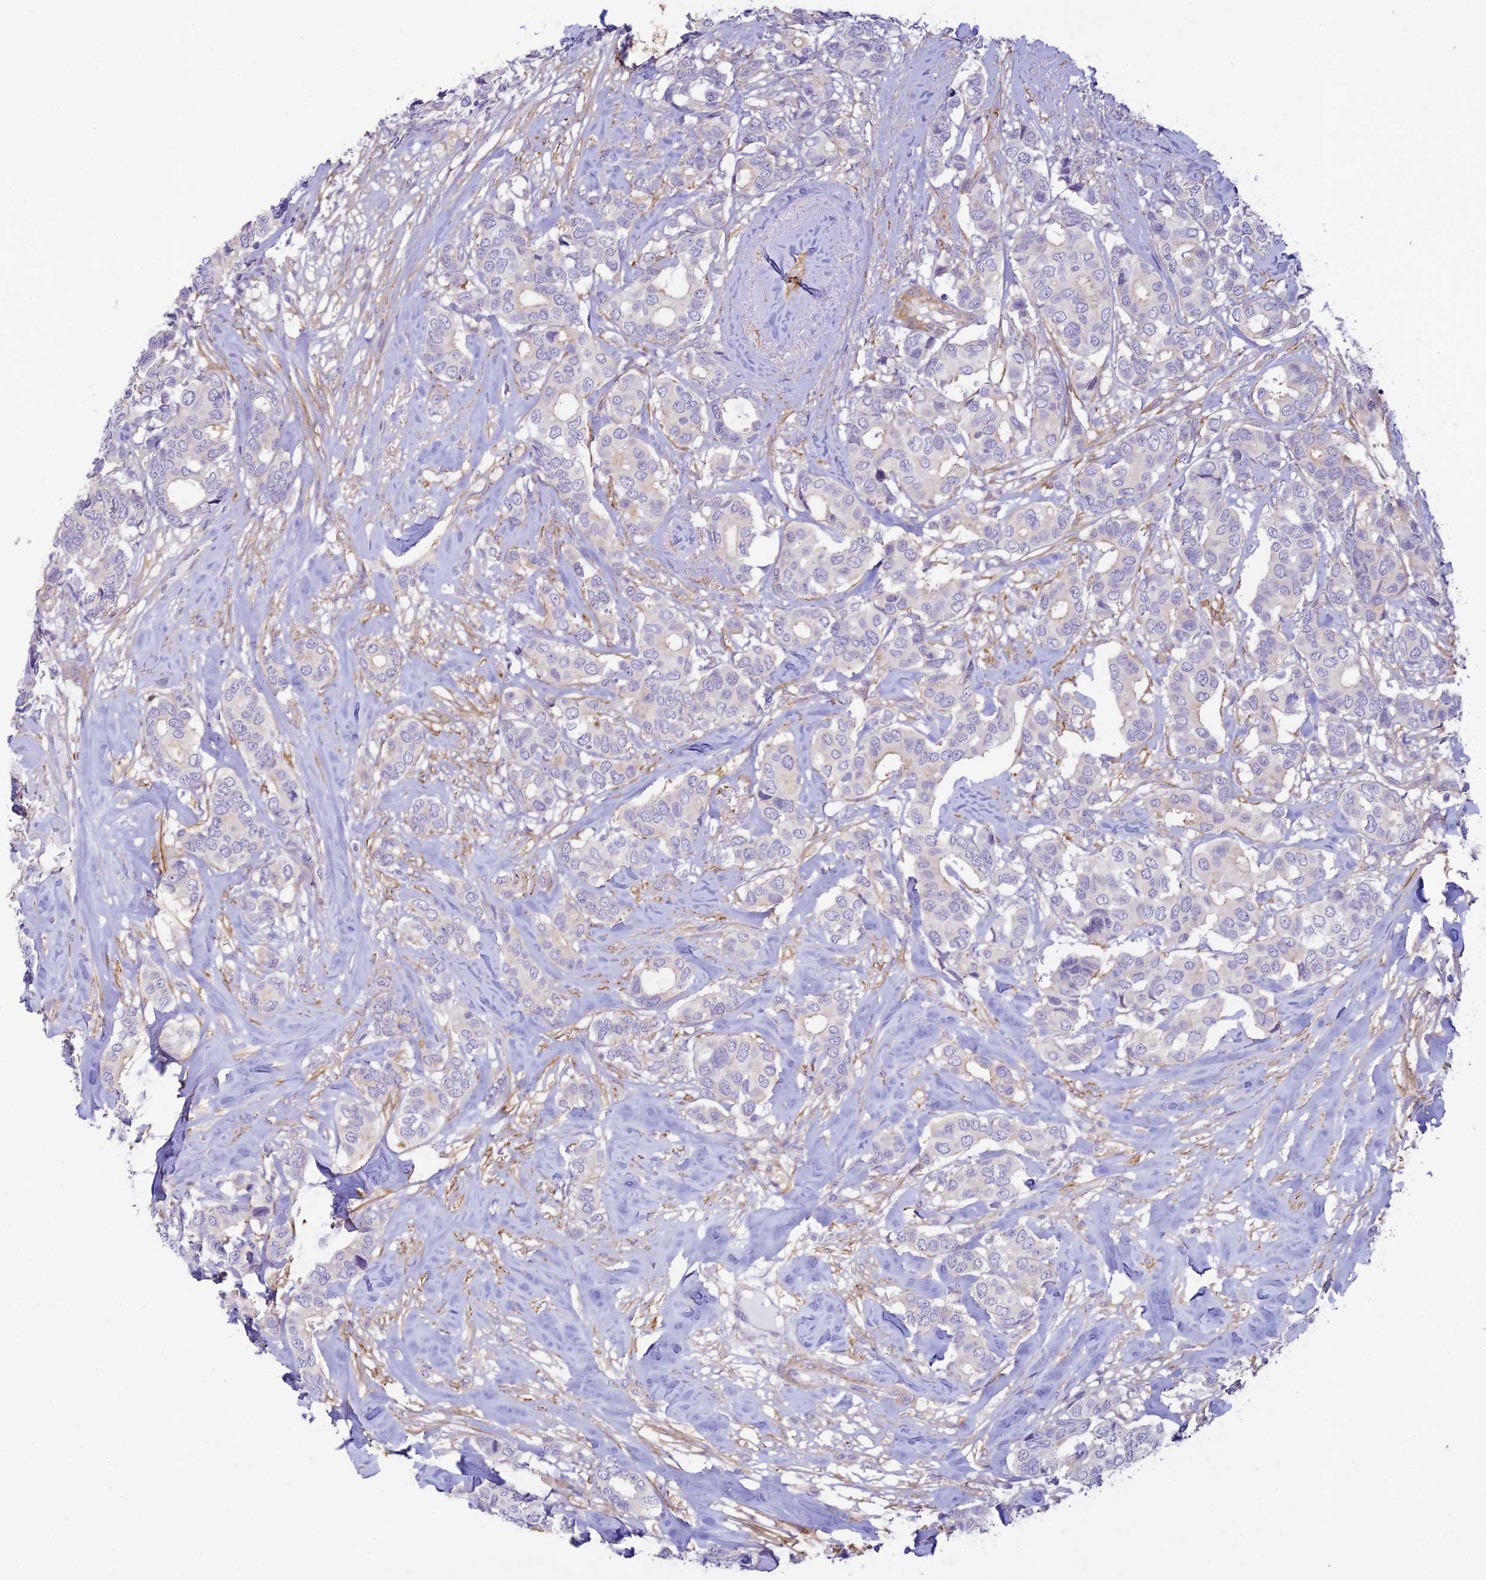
{"staining": {"intensity": "negative", "quantity": "none", "location": "none"}, "tissue": "breast cancer", "cell_type": "Tumor cells", "image_type": "cancer", "snomed": [{"axis": "morphology", "description": "Duct carcinoma"}, {"axis": "topography", "description": "Breast"}], "caption": "The image displays no staining of tumor cells in breast cancer (infiltrating ductal carcinoma). Nuclei are stained in blue.", "gene": "FBXW4", "patient": {"sex": "female", "age": 87}}